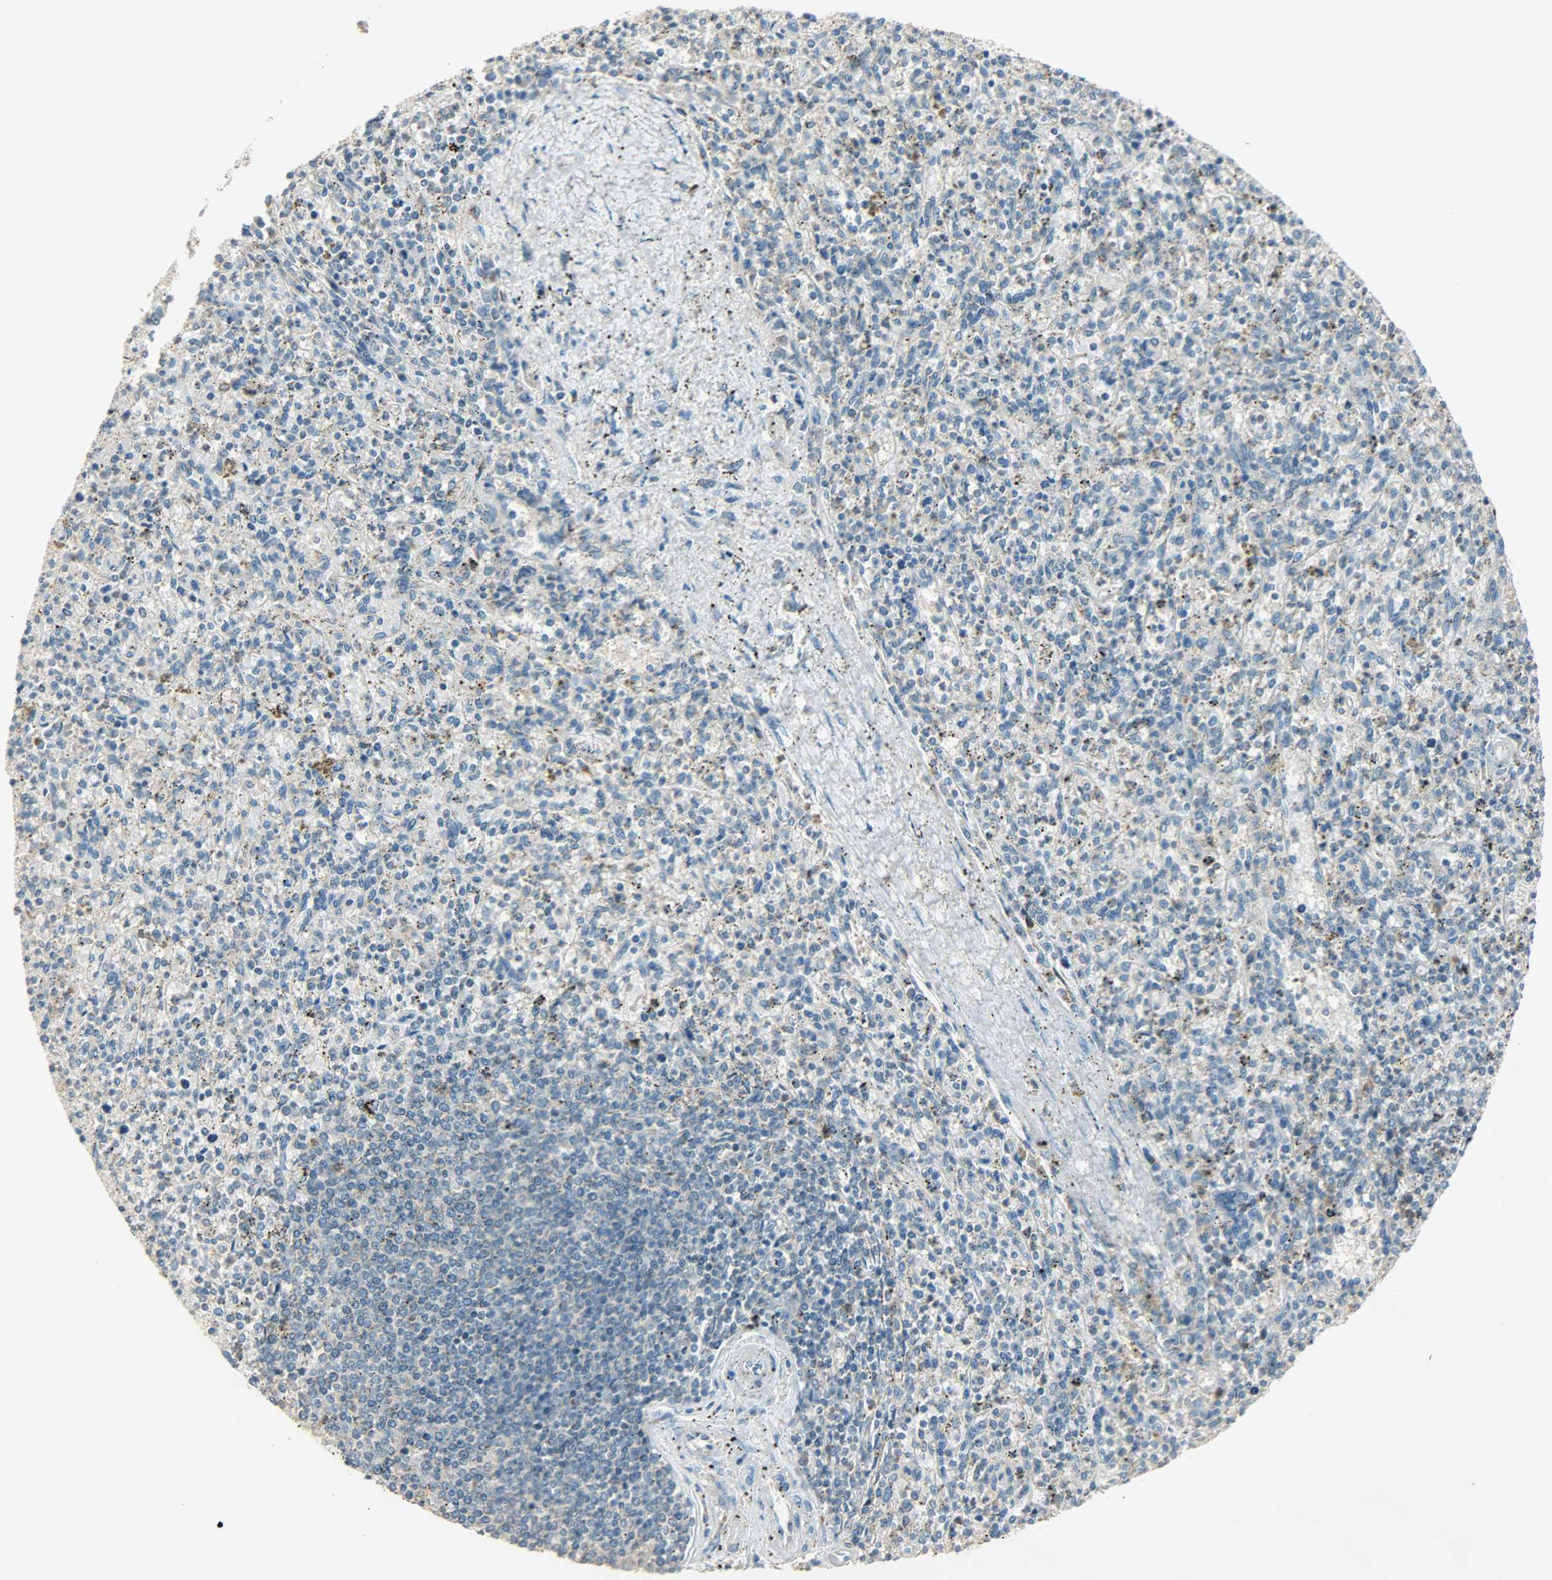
{"staining": {"intensity": "negative", "quantity": "none", "location": "none"}, "tissue": "spleen", "cell_type": "Cells in red pulp", "image_type": "normal", "snomed": [{"axis": "morphology", "description": "Normal tissue, NOS"}, {"axis": "topography", "description": "Spleen"}], "caption": "DAB (3,3'-diaminobenzidine) immunohistochemical staining of unremarkable human spleen demonstrates no significant positivity in cells in red pulp. Brightfield microscopy of immunohistochemistry (IHC) stained with DAB (brown) and hematoxylin (blue), captured at high magnification.", "gene": "NNT", "patient": {"sex": "male", "age": 72}}